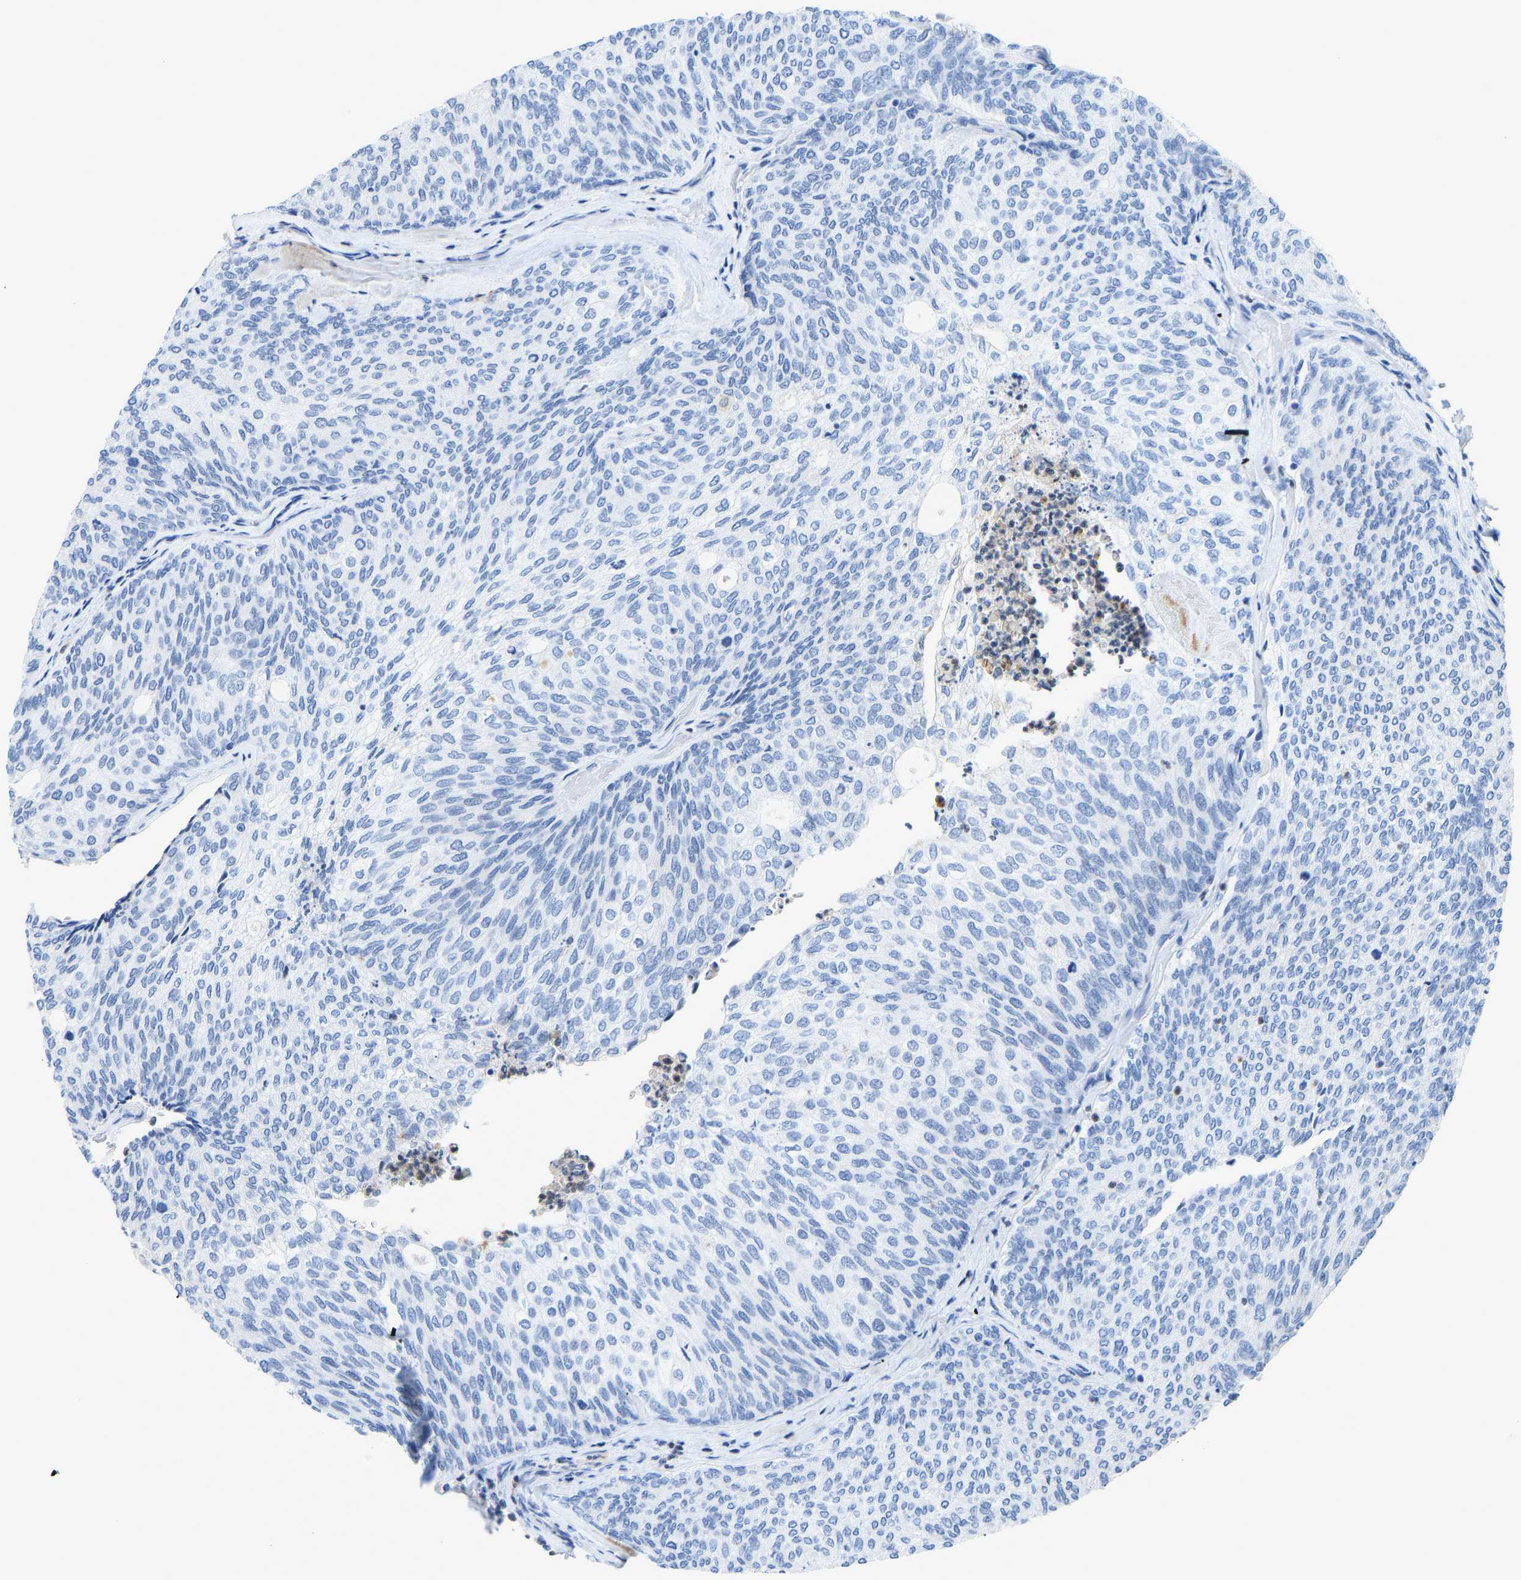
{"staining": {"intensity": "negative", "quantity": "none", "location": "none"}, "tissue": "urothelial cancer", "cell_type": "Tumor cells", "image_type": "cancer", "snomed": [{"axis": "morphology", "description": "Urothelial carcinoma, Low grade"}, {"axis": "topography", "description": "Urinary bladder"}], "caption": "This photomicrograph is of urothelial cancer stained with immunohistochemistry to label a protein in brown with the nuclei are counter-stained blue. There is no staining in tumor cells. (DAB immunohistochemistry (IHC), high magnification).", "gene": "TXNDC2", "patient": {"sex": "female", "age": 79}}